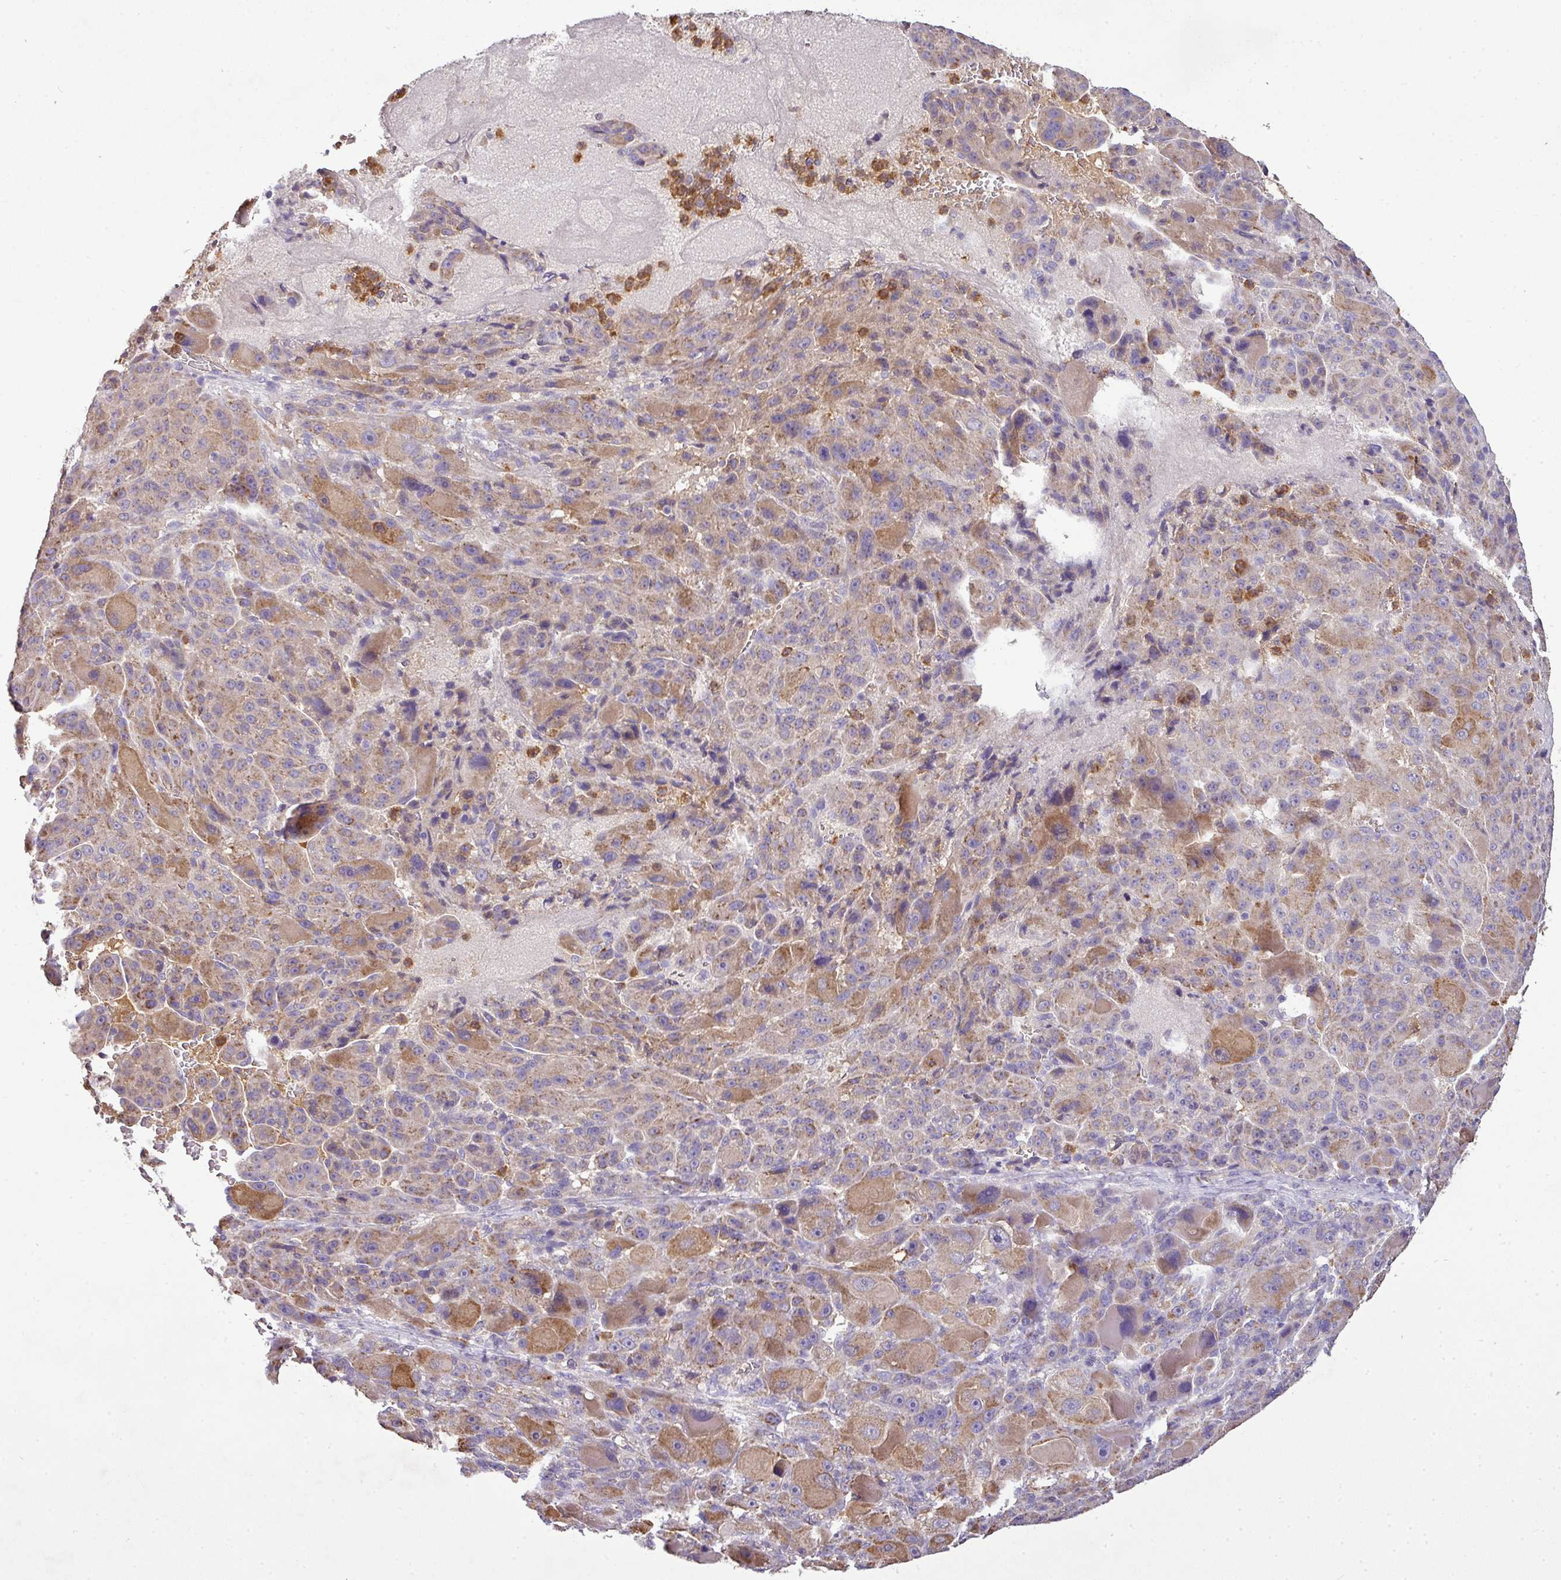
{"staining": {"intensity": "moderate", "quantity": "25%-75%", "location": "cytoplasmic/membranous"}, "tissue": "liver cancer", "cell_type": "Tumor cells", "image_type": "cancer", "snomed": [{"axis": "morphology", "description": "Carcinoma, Hepatocellular, NOS"}, {"axis": "topography", "description": "Liver"}], "caption": "The micrograph exhibits immunohistochemical staining of hepatocellular carcinoma (liver). There is moderate cytoplasmic/membranous positivity is identified in about 25%-75% of tumor cells.", "gene": "CAB39L", "patient": {"sex": "male", "age": 76}}